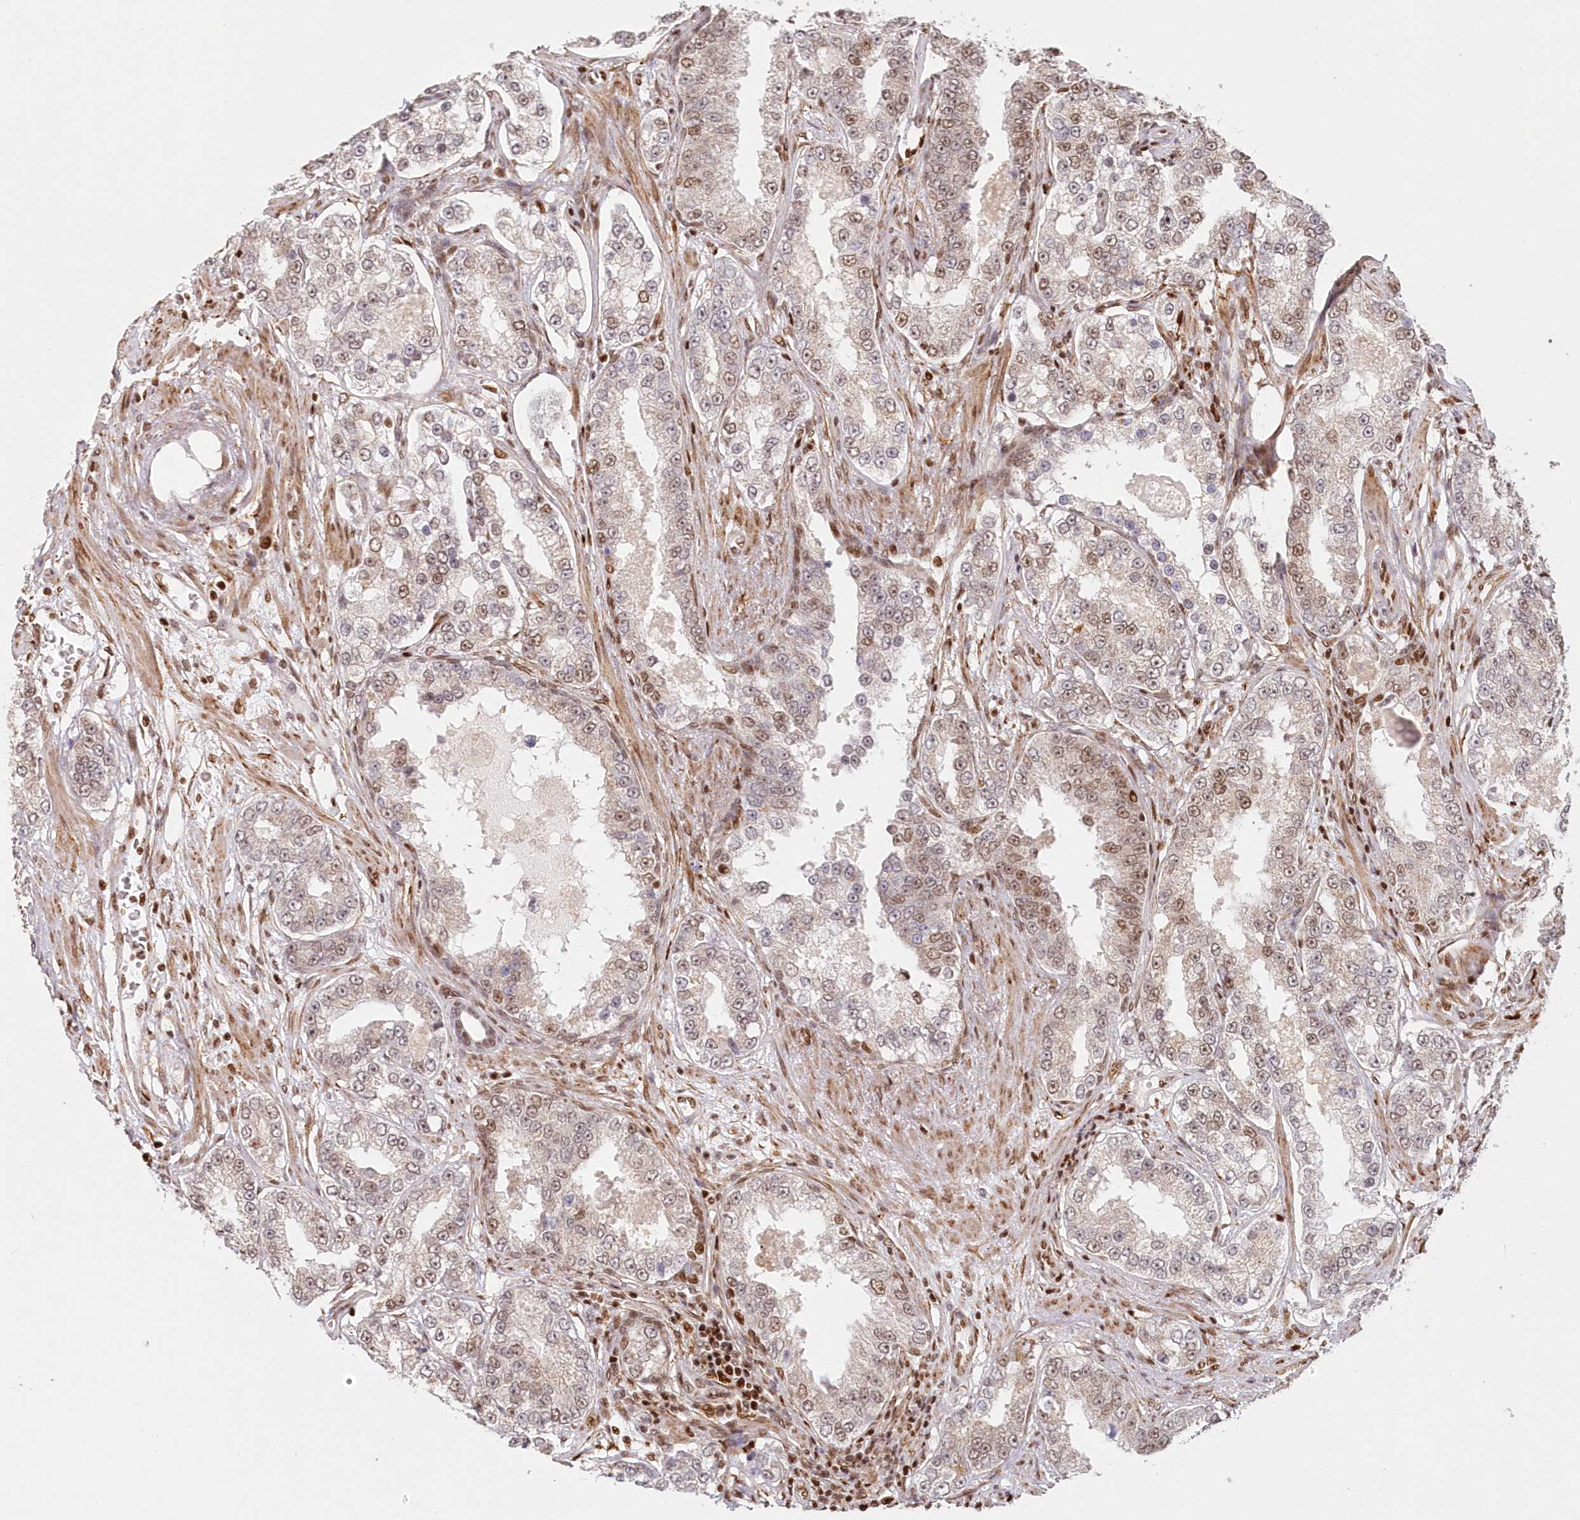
{"staining": {"intensity": "moderate", "quantity": ">75%", "location": "nuclear"}, "tissue": "prostate cancer", "cell_type": "Tumor cells", "image_type": "cancer", "snomed": [{"axis": "morphology", "description": "Normal tissue, NOS"}, {"axis": "morphology", "description": "Adenocarcinoma, High grade"}, {"axis": "topography", "description": "Prostate"}], "caption": "A brown stain highlights moderate nuclear expression of a protein in human prostate cancer (high-grade adenocarcinoma) tumor cells.", "gene": "POLR2B", "patient": {"sex": "male", "age": 83}}